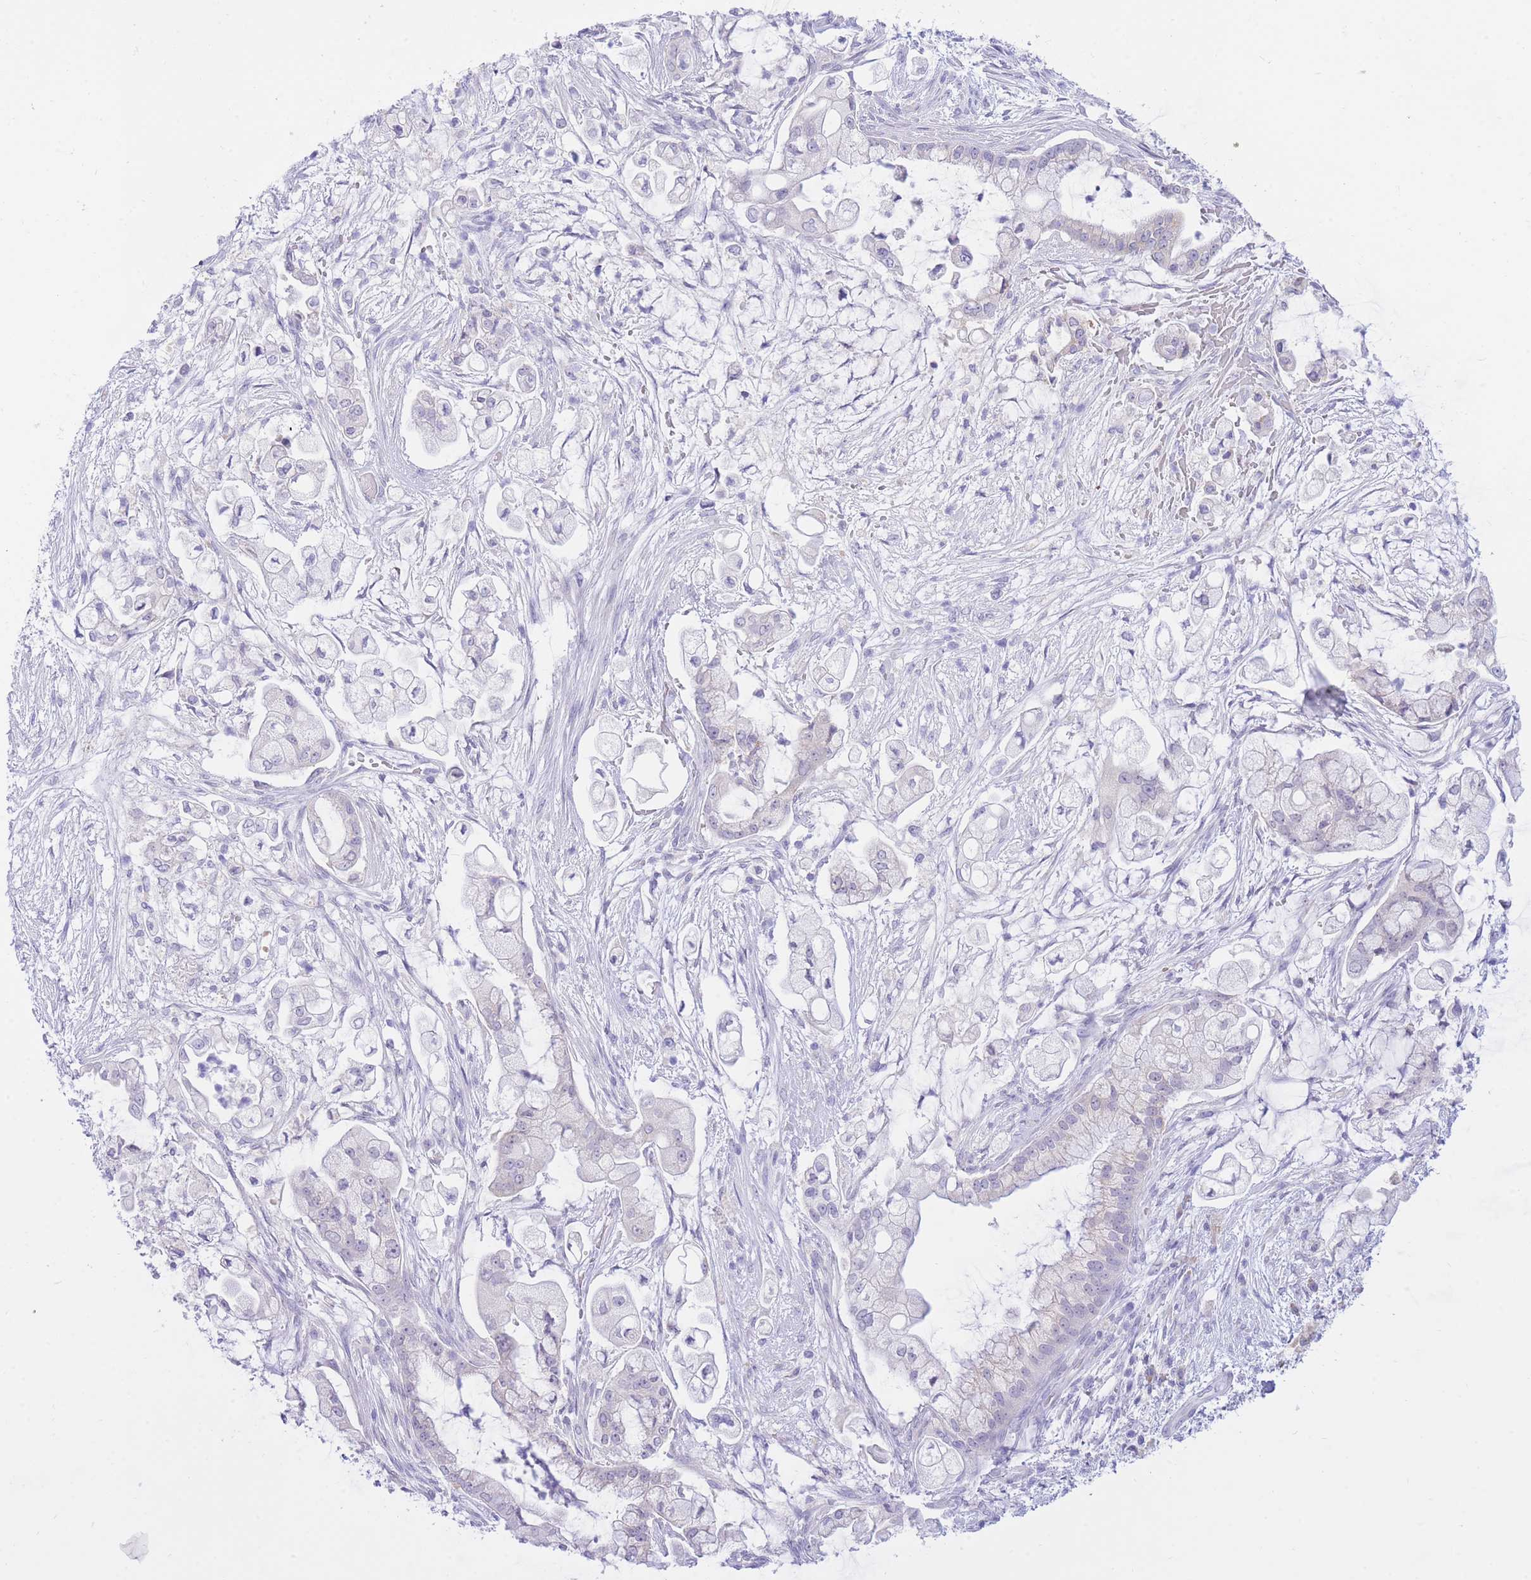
{"staining": {"intensity": "negative", "quantity": "none", "location": "none"}, "tissue": "pancreatic cancer", "cell_type": "Tumor cells", "image_type": "cancer", "snomed": [{"axis": "morphology", "description": "Adenocarcinoma, NOS"}, {"axis": "topography", "description": "Pancreas"}], "caption": "This is an immunohistochemistry (IHC) photomicrograph of adenocarcinoma (pancreatic). There is no positivity in tumor cells.", "gene": "SSUH2", "patient": {"sex": "female", "age": 69}}